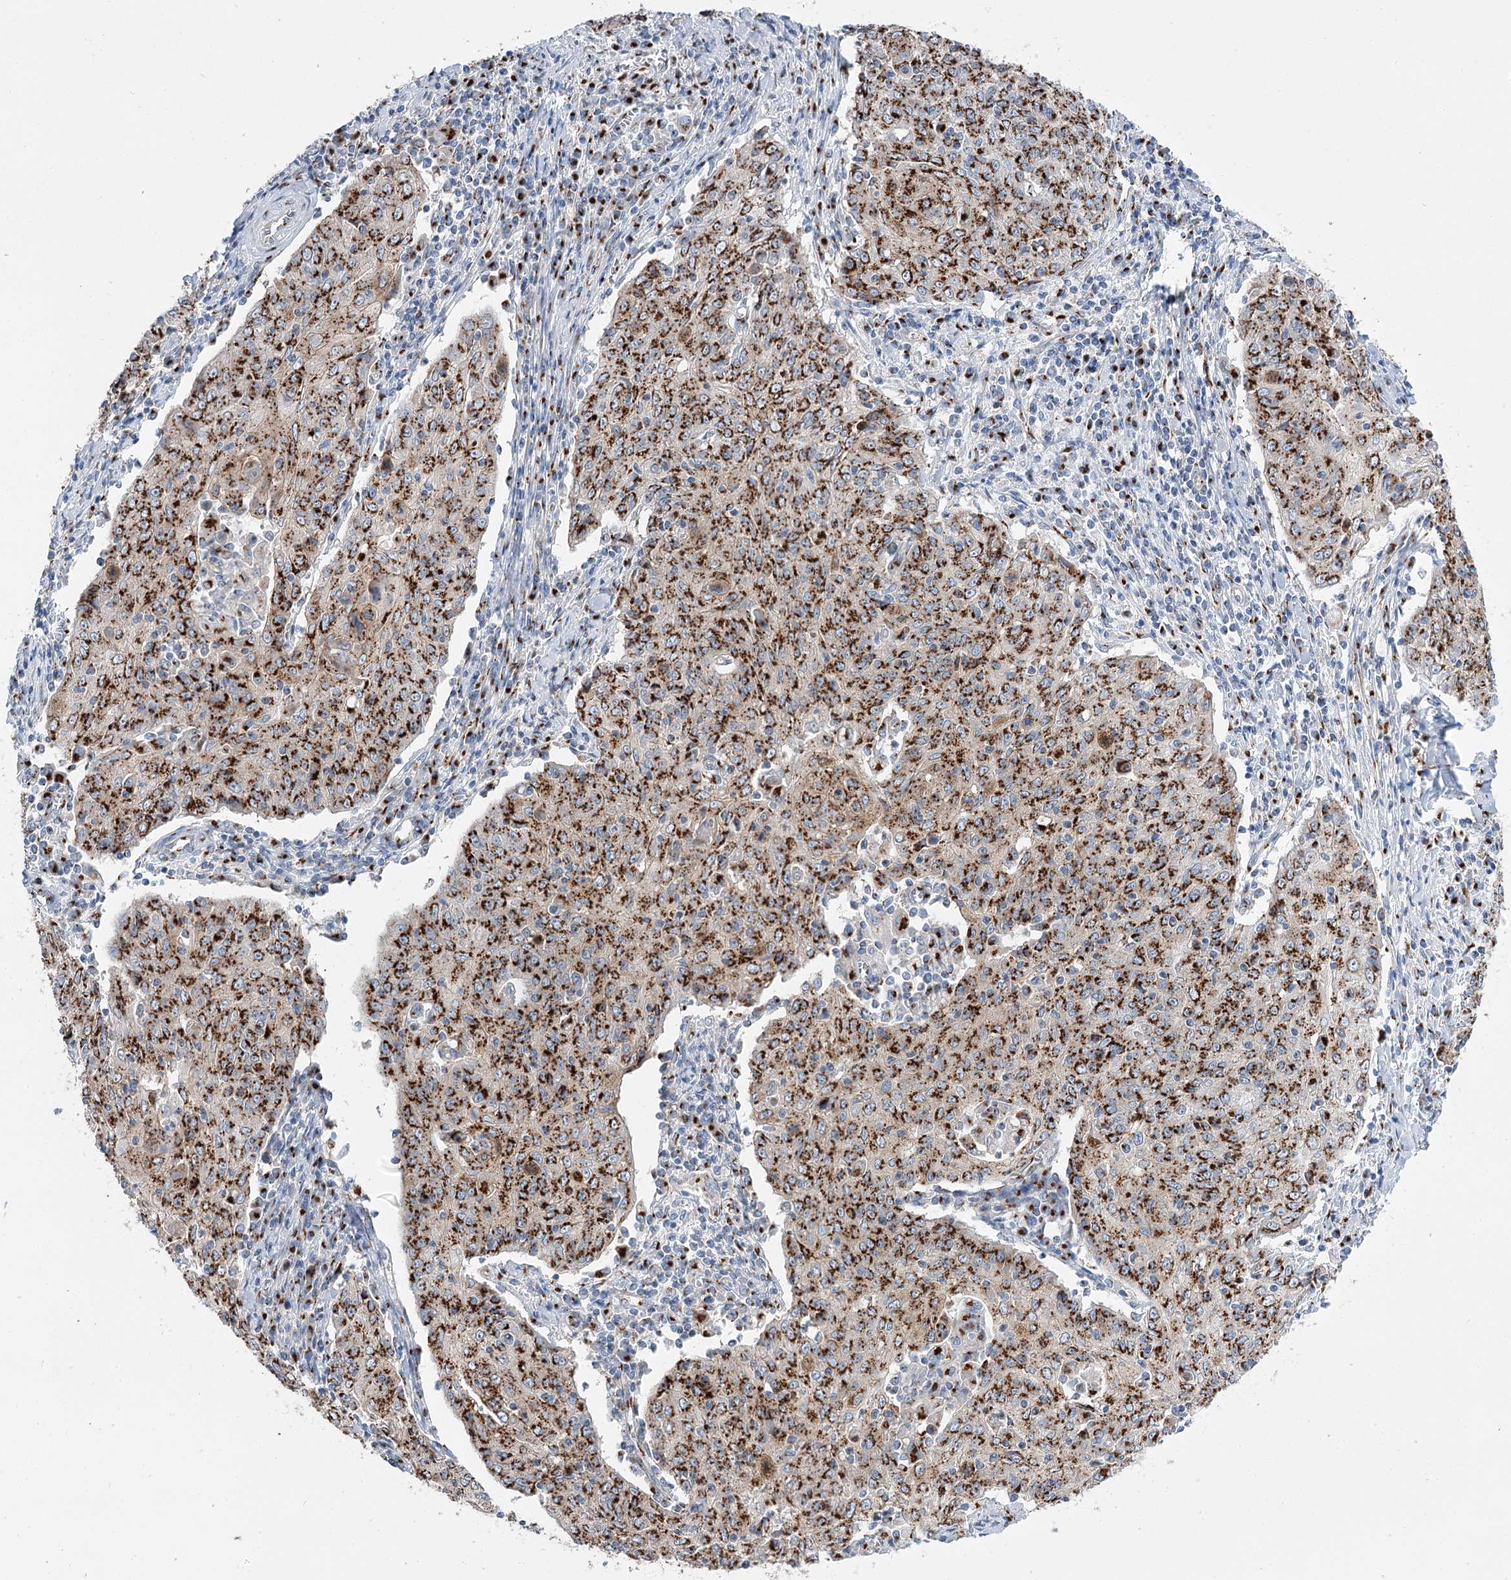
{"staining": {"intensity": "strong", "quantity": ">75%", "location": "cytoplasmic/membranous"}, "tissue": "cervical cancer", "cell_type": "Tumor cells", "image_type": "cancer", "snomed": [{"axis": "morphology", "description": "Squamous cell carcinoma, NOS"}, {"axis": "topography", "description": "Cervix"}], "caption": "Strong cytoplasmic/membranous staining is appreciated in approximately >75% of tumor cells in squamous cell carcinoma (cervical).", "gene": "TMEM165", "patient": {"sex": "female", "age": 48}}